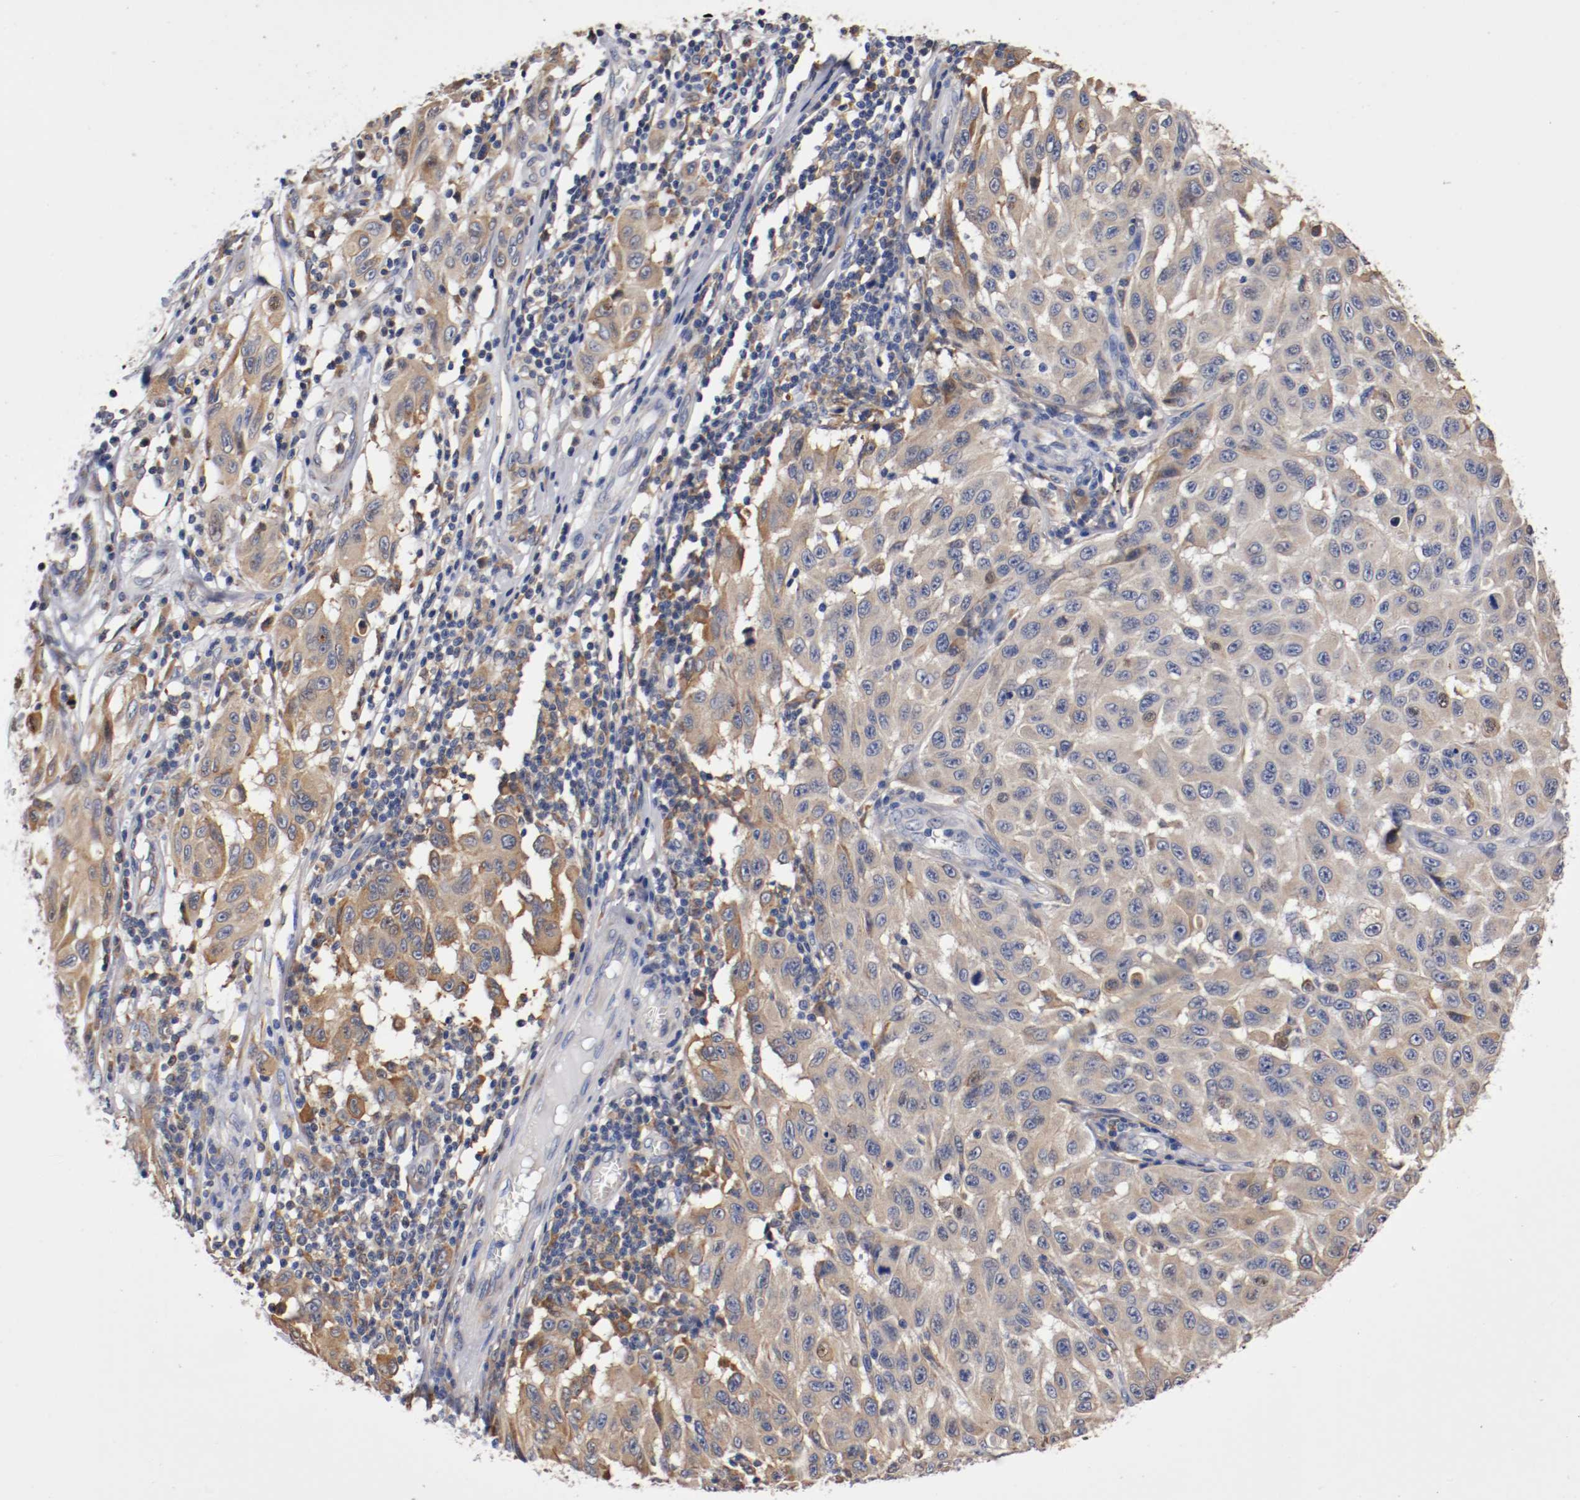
{"staining": {"intensity": "weak", "quantity": ">75%", "location": "cytoplasmic/membranous"}, "tissue": "melanoma", "cell_type": "Tumor cells", "image_type": "cancer", "snomed": [{"axis": "morphology", "description": "Malignant melanoma, NOS"}, {"axis": "topography", "description": "Skin"}], "caption": "A low amount of weak cytoplasmic/membranous expression is appreciated in about >75% of tumor cells in melanoma tissue.", "gene": "TNFSF13", "patient": {"sex": "male", "age": 30}}